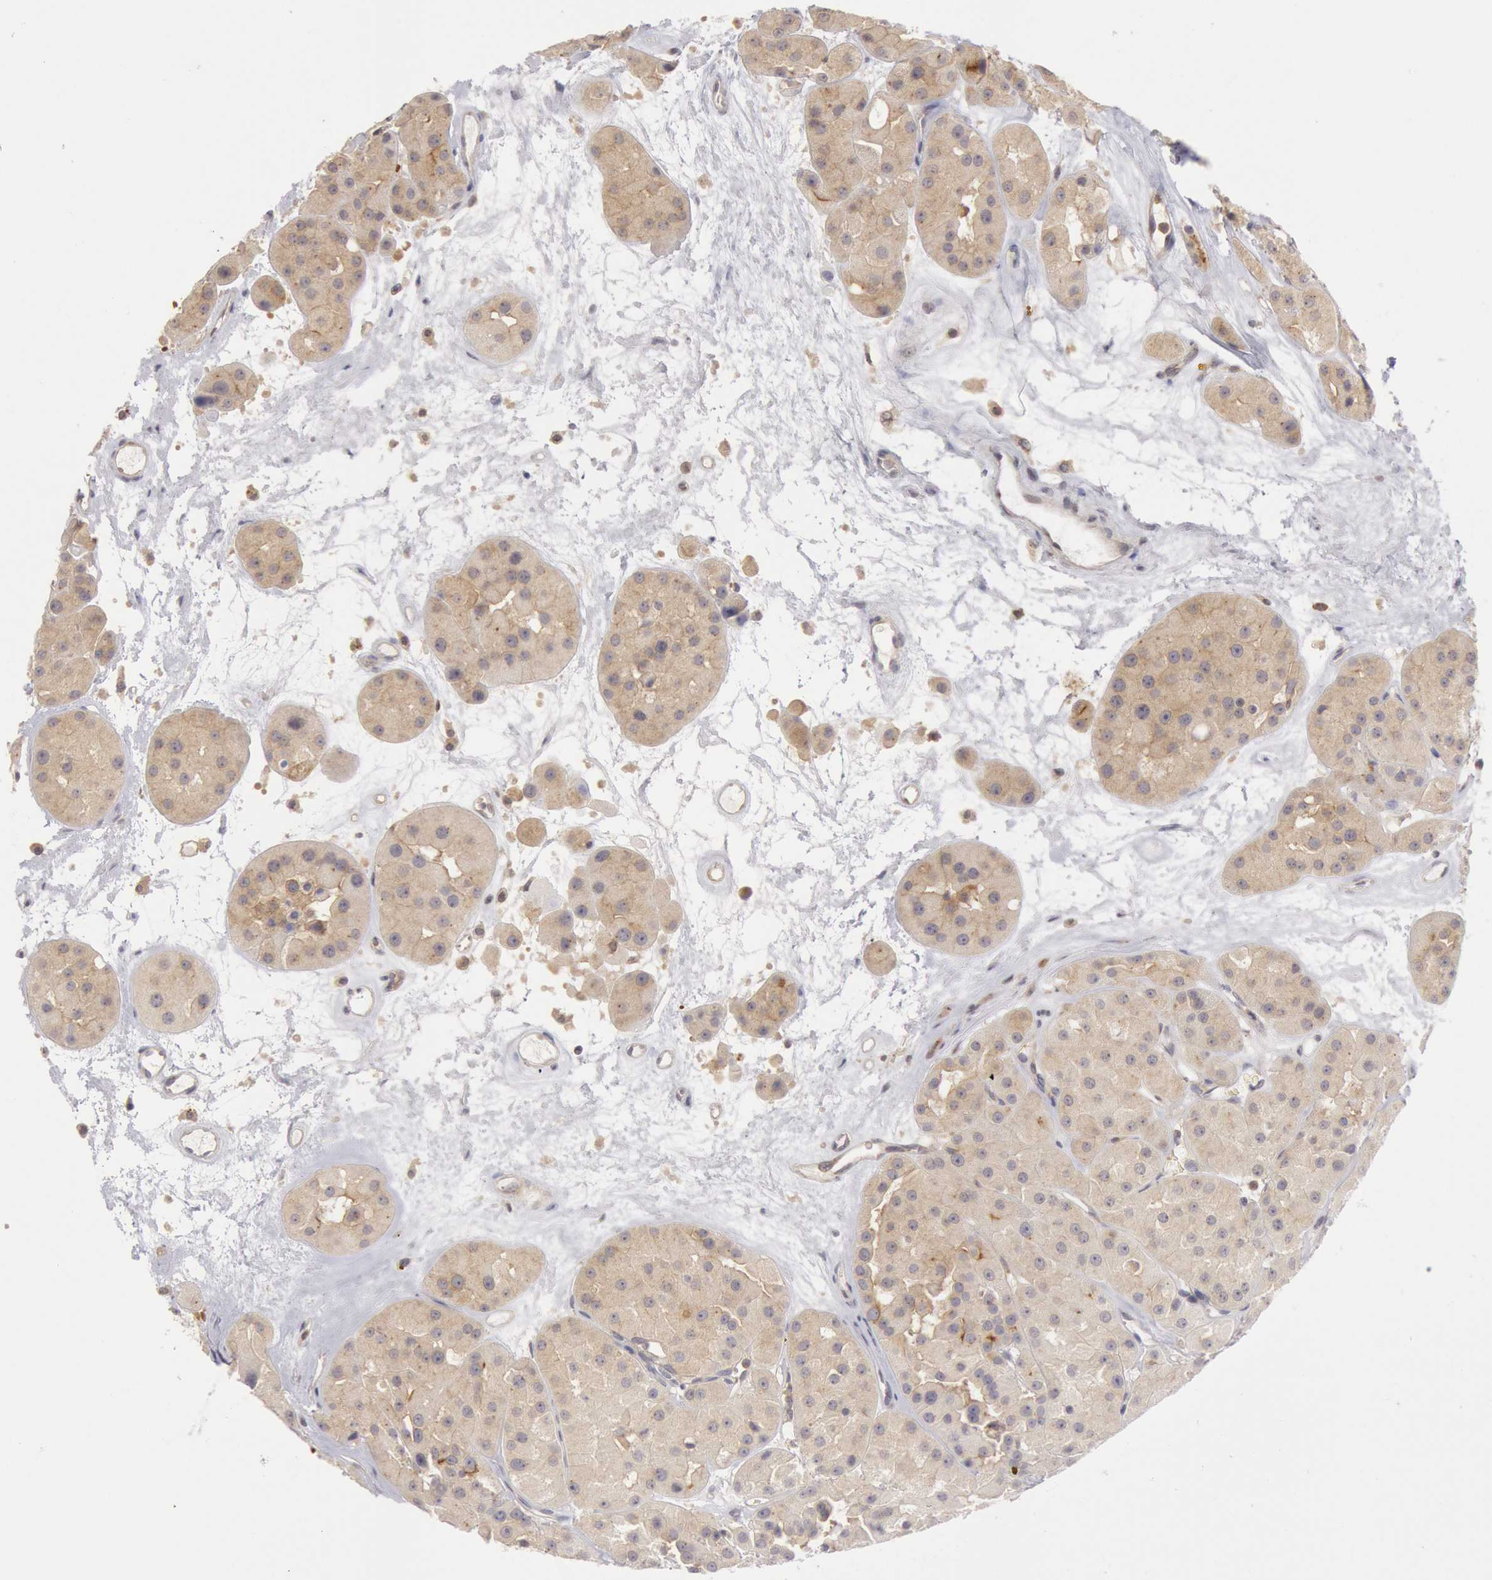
{"staining": {"intensity": "strong", "quantity": ">75%", "location": "cytoplasmic/membranous"}, "tissue": "renal cancer", "cell_type": "Tumor cells", "image_type": "cancer", "snomed": [{"axis": "morphology", "description": "Adenocarcinoma, uncertain malignant potential"}, {"axis": "topography", "description": "Kidney"}], "caption": "The micrograph exhibits staining of renal cancer (adenocarcinoma,  uncertain malignant potential), revealing strong cytoplasmic/membranous protein positivity (brown color) within tumor cells.", "gene": "PLA2G6", "patient": {"sex": "male", "age": 63}}